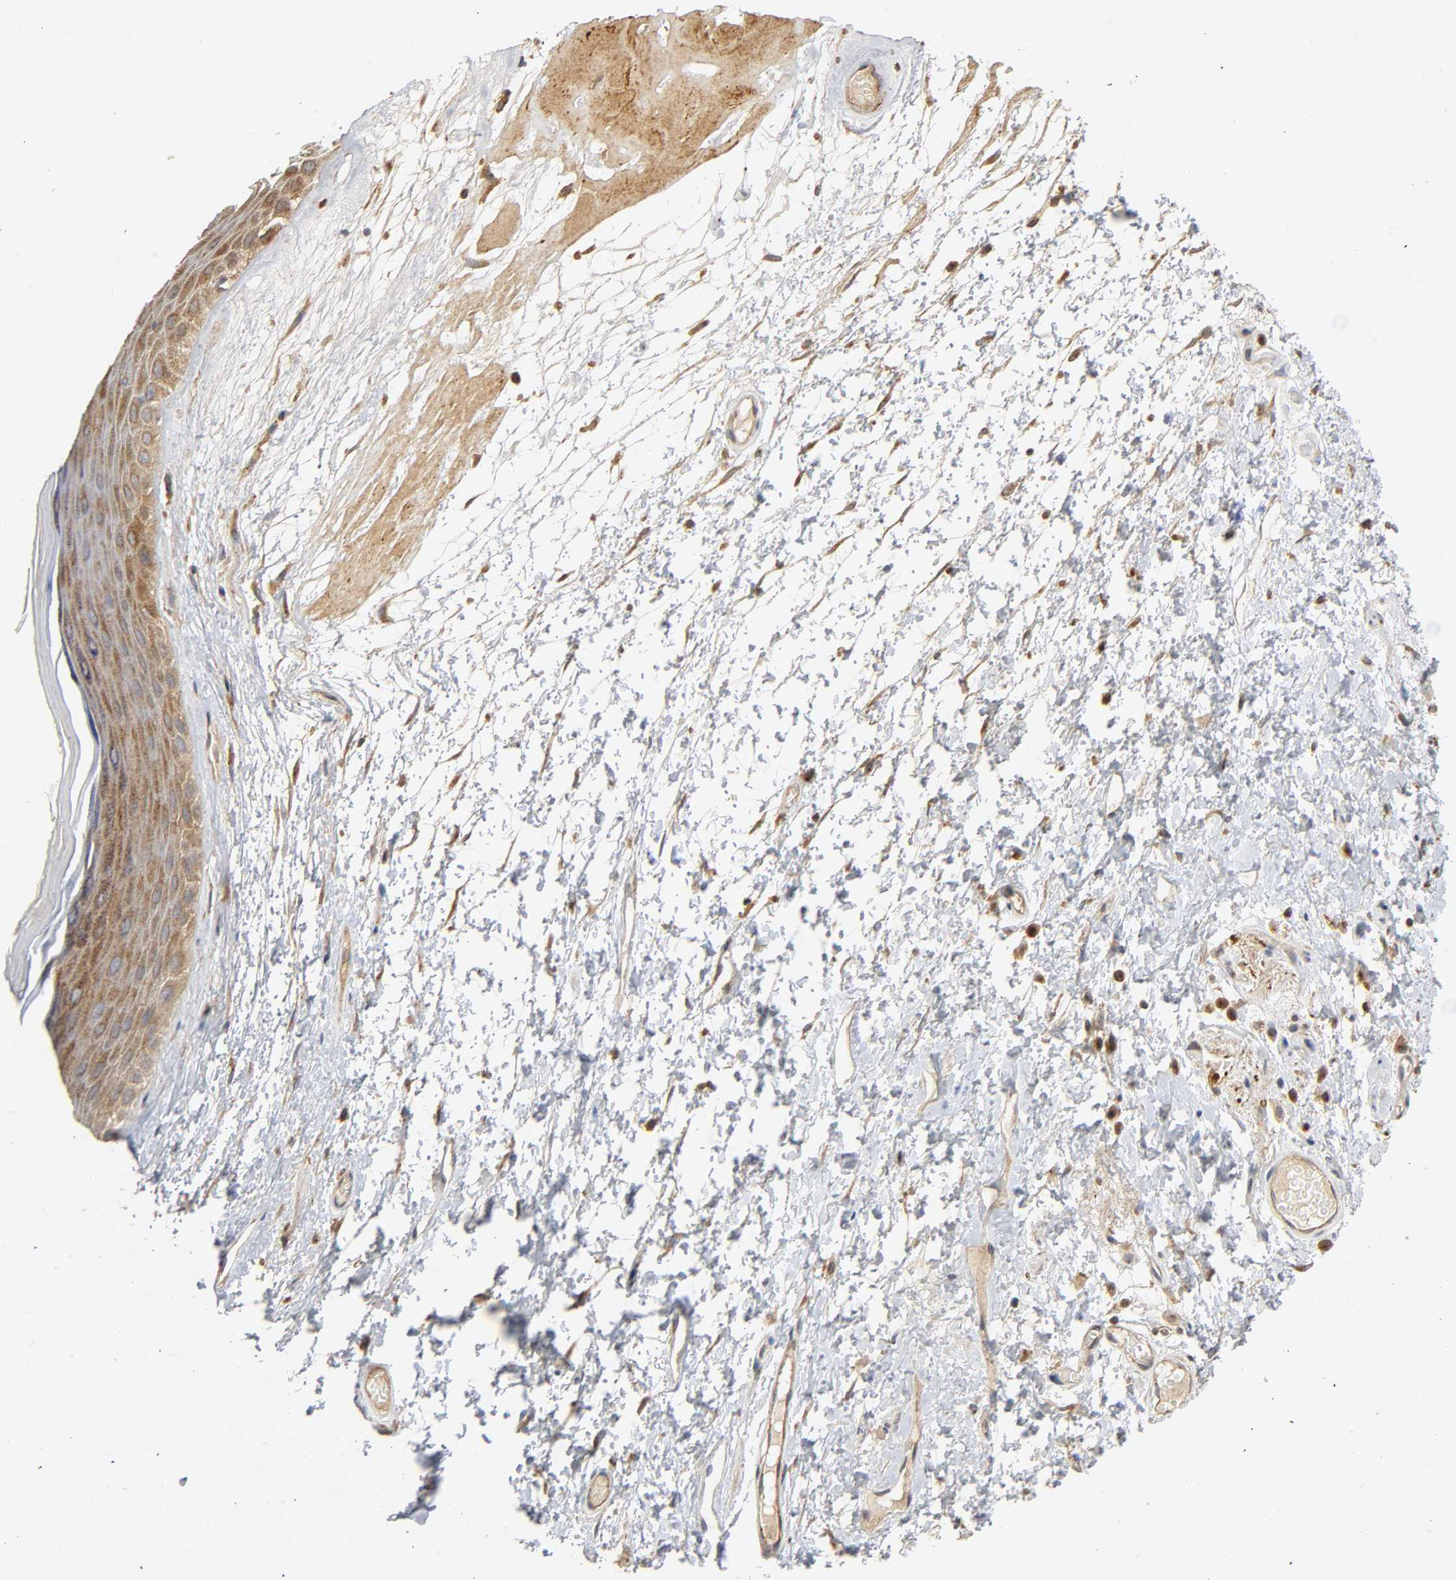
{"staining": {"intensity": "moderate", "quantity": ">75%", "location": "cytoplasmic/membranous"}, "tissue": "skin", "cell_type": "Epidermal cells", "image_type": "normal", "snomed": [{"axis": "morphology", "description": "Normal tissue, NOS"}, {"axis": "morphology", "description": "Inflammation, NOS"}, {"axis": "topography", "description": "Vulva"}], "caption": "Epidermal cells reveal medium levels of moderate cytoplasmic/membranous expression in approximately >75% of cells in unremarkable human skin. (brown staining indicates protein expression, while blue staining denotes nuclei).", "gene": "IKBKB", "patient": {"sex": "female", "age": 84}}